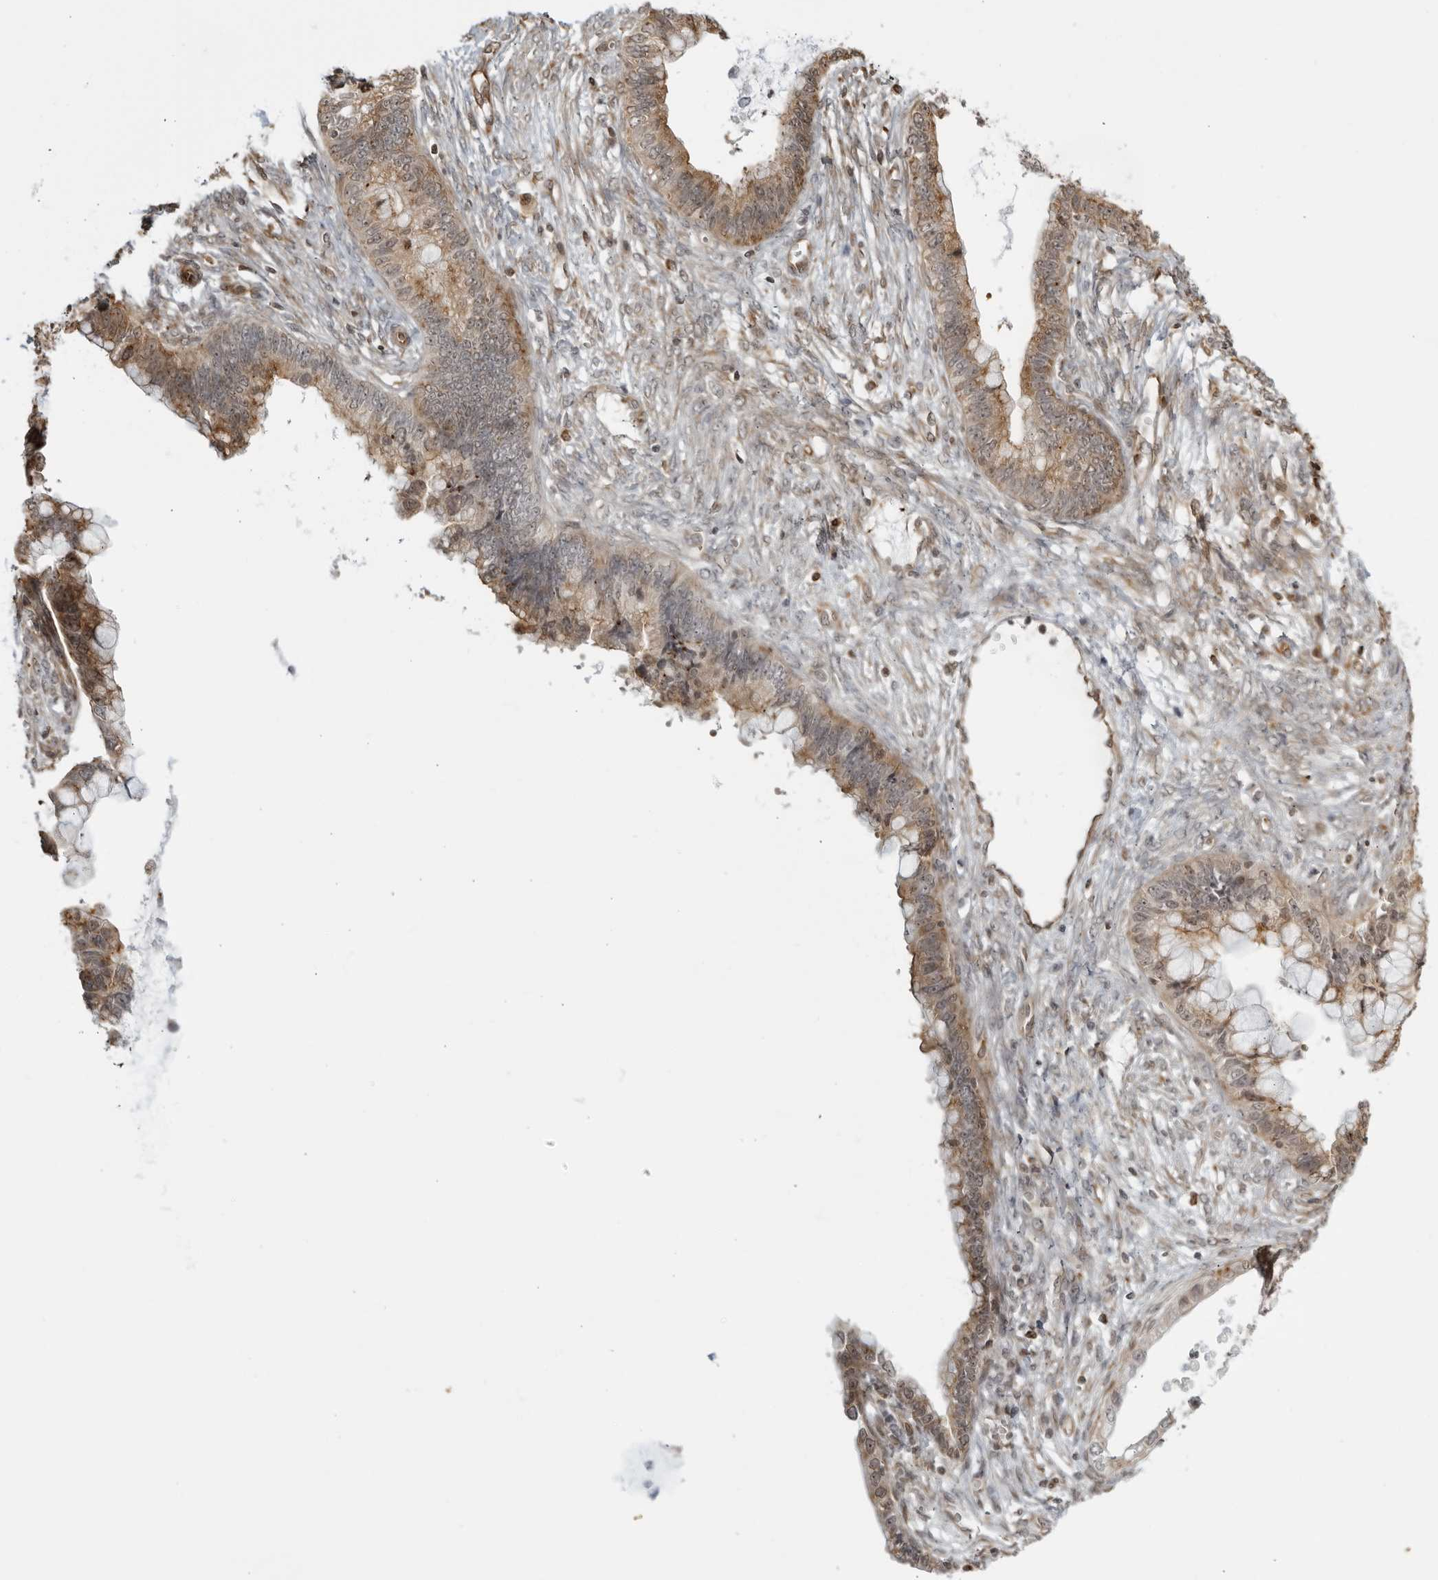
{"staining": {"intensity": "moderate", "quantity": ">75%", "location": "cytoplasmic/membranous,nuclear"}, "tissue": "cervical cancer", "cell_type": "Tumor cells", "image_type": "cancer", "snomed": [{"axis": "morphology", "description": "Adenocarcinoma, NOS"}, {"axis": "topography", "description": "Cervix"}], "caption": "DAB (3,3'-diaminobenzidine) immunohistochemical staining of human cervical cancer (adenocarcinoma) demonstrates moderate cytoplasmic/membranous and nuclear protein expression in approximately >75% of tumor cells. The protein is shown in brown color, while the nuclei are stained blue.", "gene": "TCF21", "patient": {"sex": "female", "age": 44}}